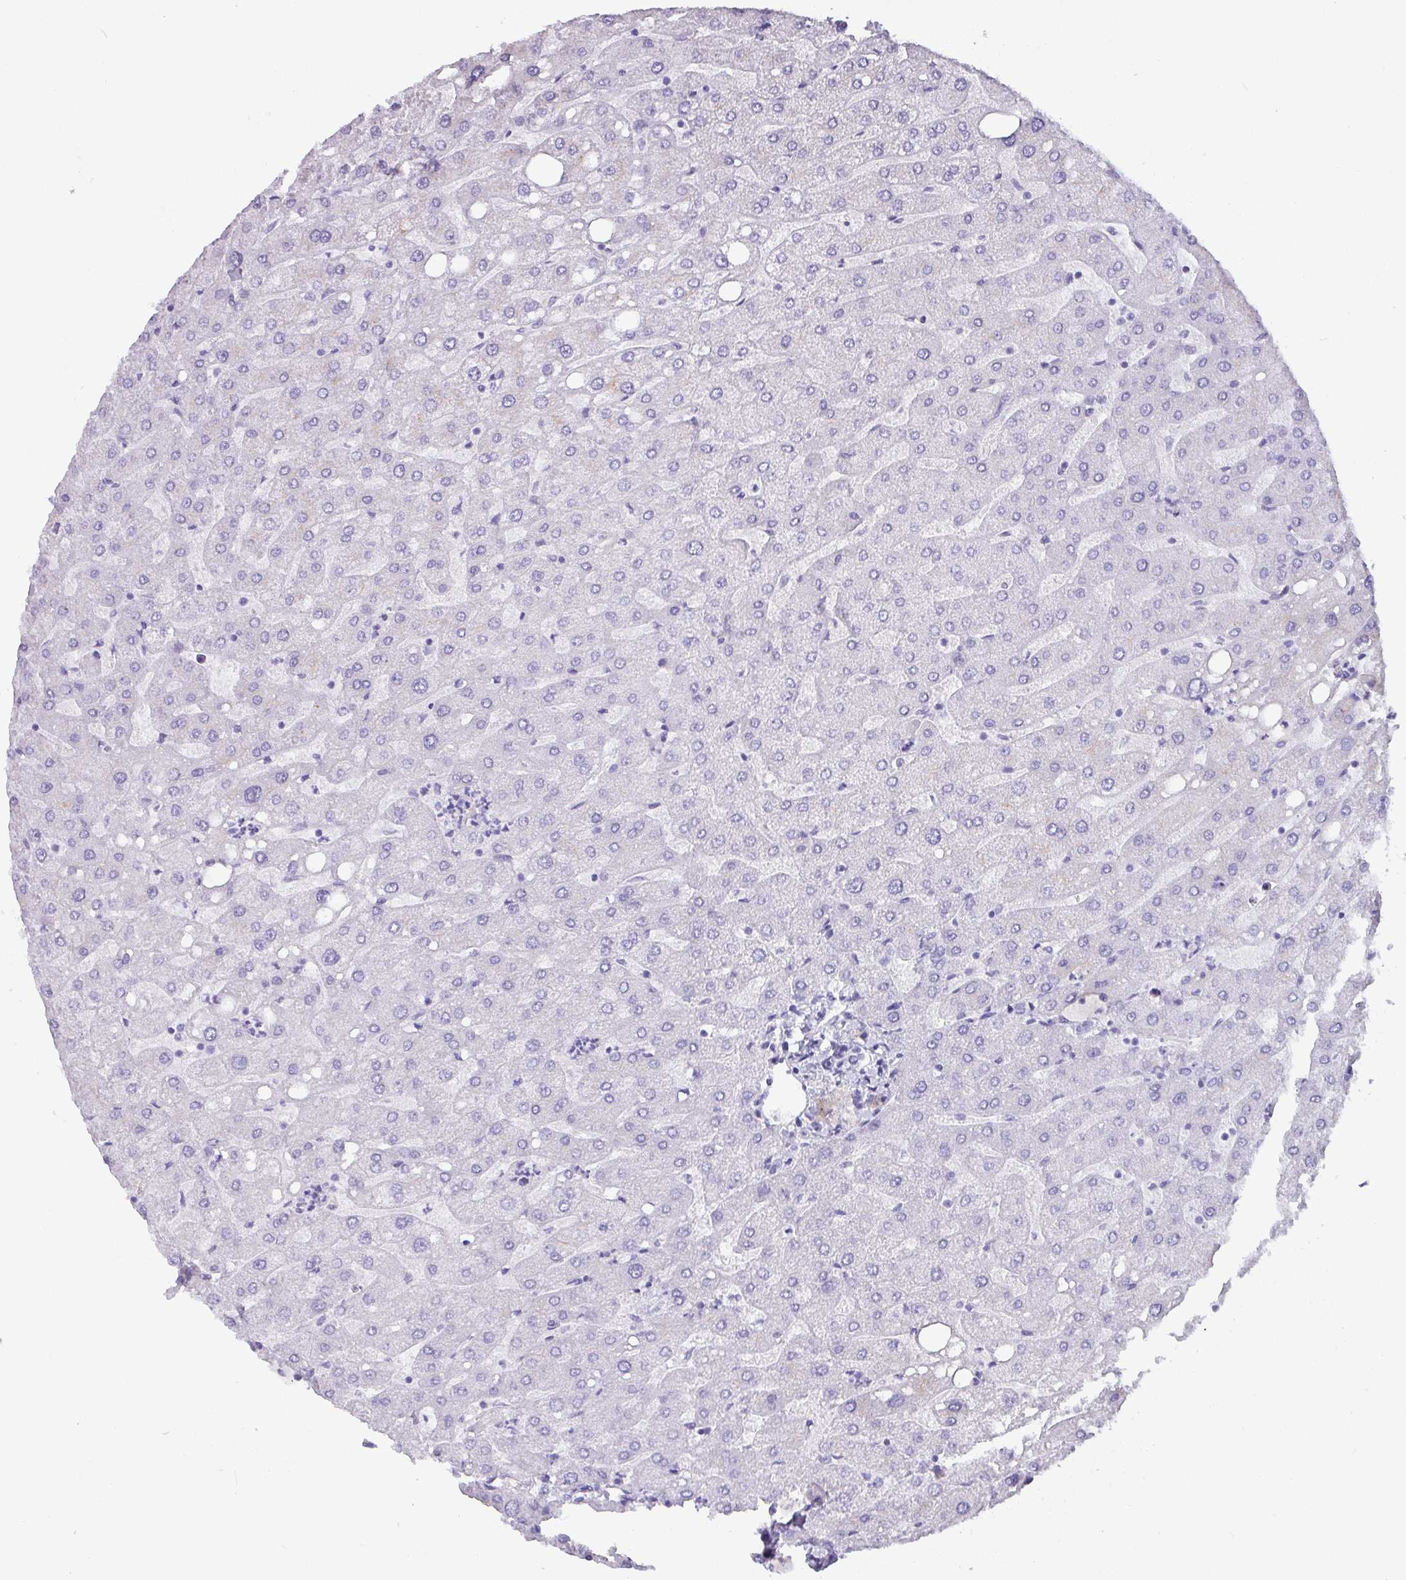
{"staining": {"intensity": "negative", "quantity": "none", "location": "none"}, "tissue": "liver", "cell_type": "Cholangiocytes", "image_type": "normal", "snomed": [{"axis": "morphology", "description": "Normal tissue, NOS"}, {"axis": "topography", "description": "Liver"}], "caption": "DAB (3,3'-diaminobenzidine) immunohistochemical staining of benign human liver demonstrates no significant staining in cholangiocytes.", "gene": "NCCRP1", "patient": {"sex": "male", "age": 67}}